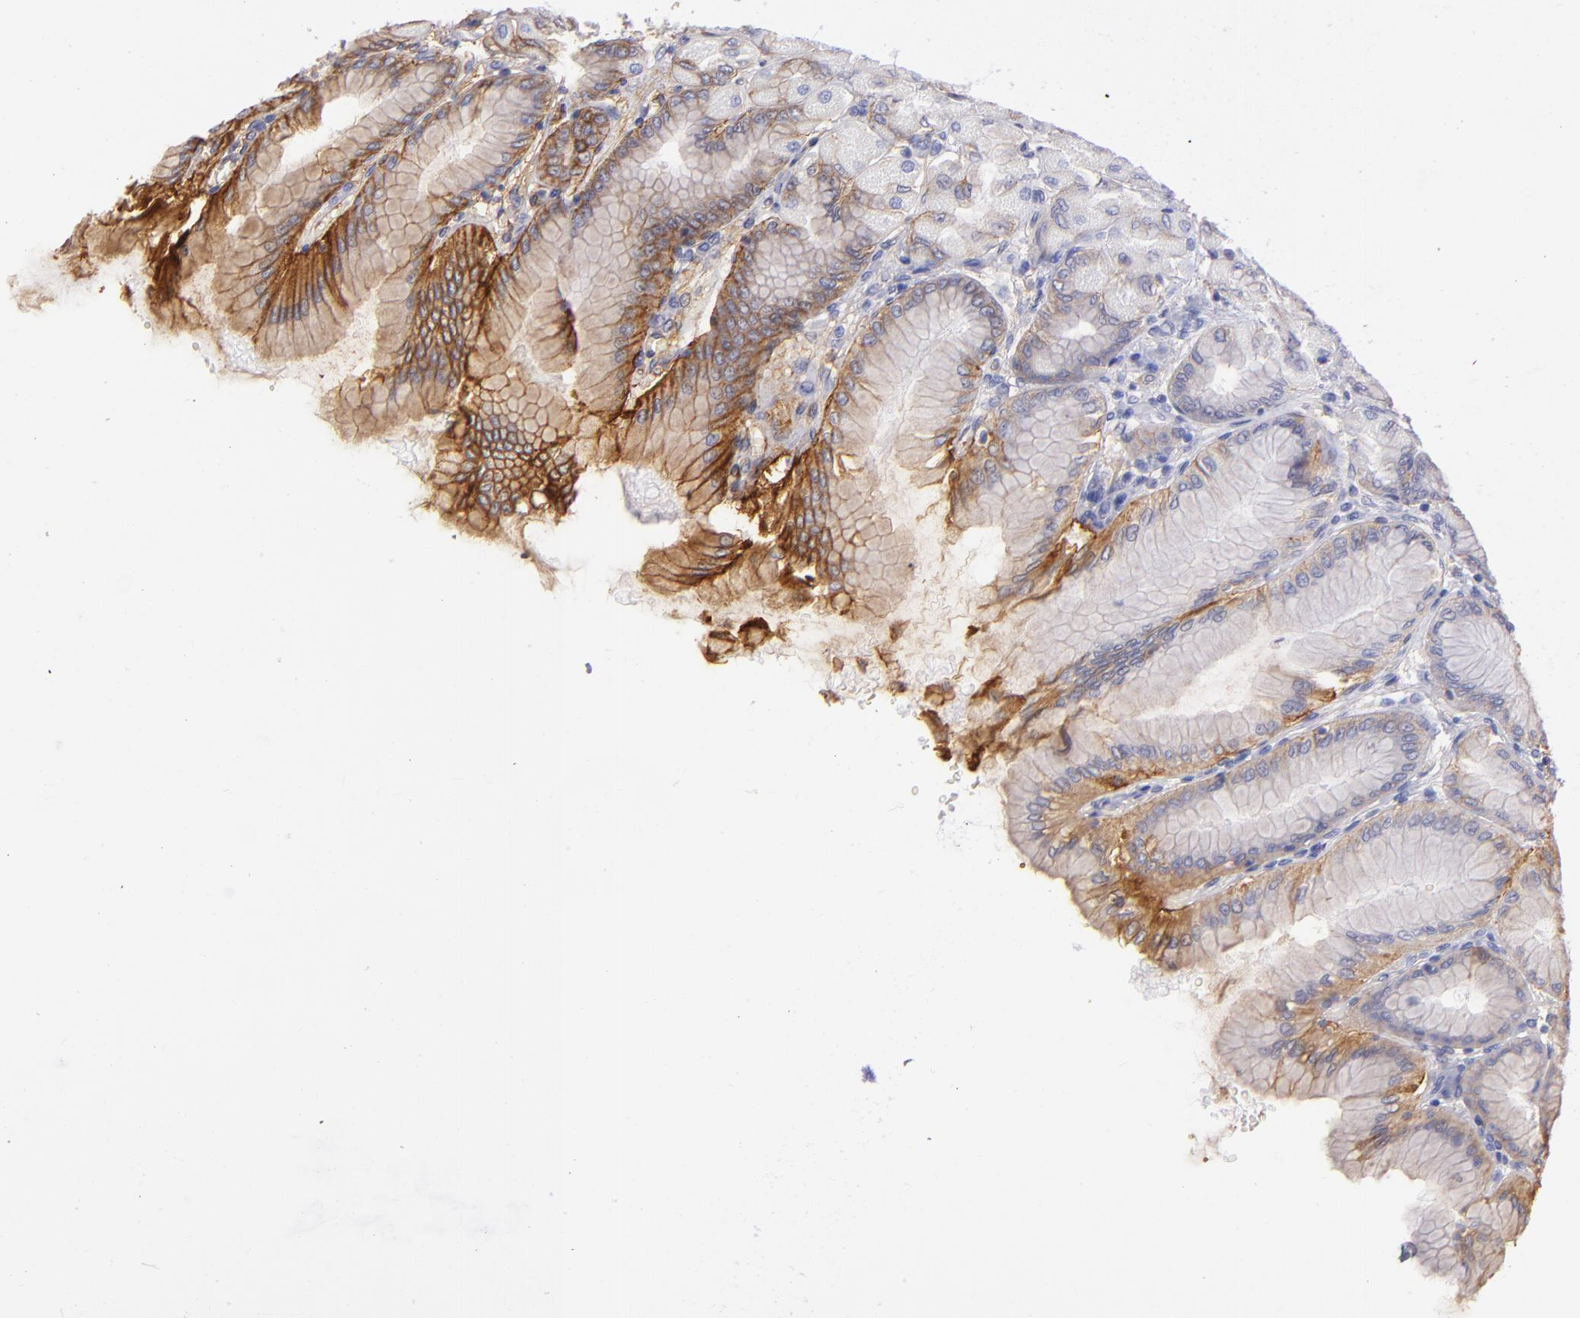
{"staining": {"intensity": "moderate", "quantity": "25%-75%", "location": "cytoplasmic/membranous"}, "tissue": "stomach", "cell_type": "Glandular cells", "image_type": "normal", "snomed": [{"axis": "morphology", "description": "Normal tissue, NOS"}, {"axis": "topography", "description": "Stomach, upper"}], "caption": "An image of human stomach stained for a protein demonstrates moderate cytoplasmic/membranous brown staining in glandular cells.", "gene": "CD151", "patient": {"sex": "female", "age": 56}}